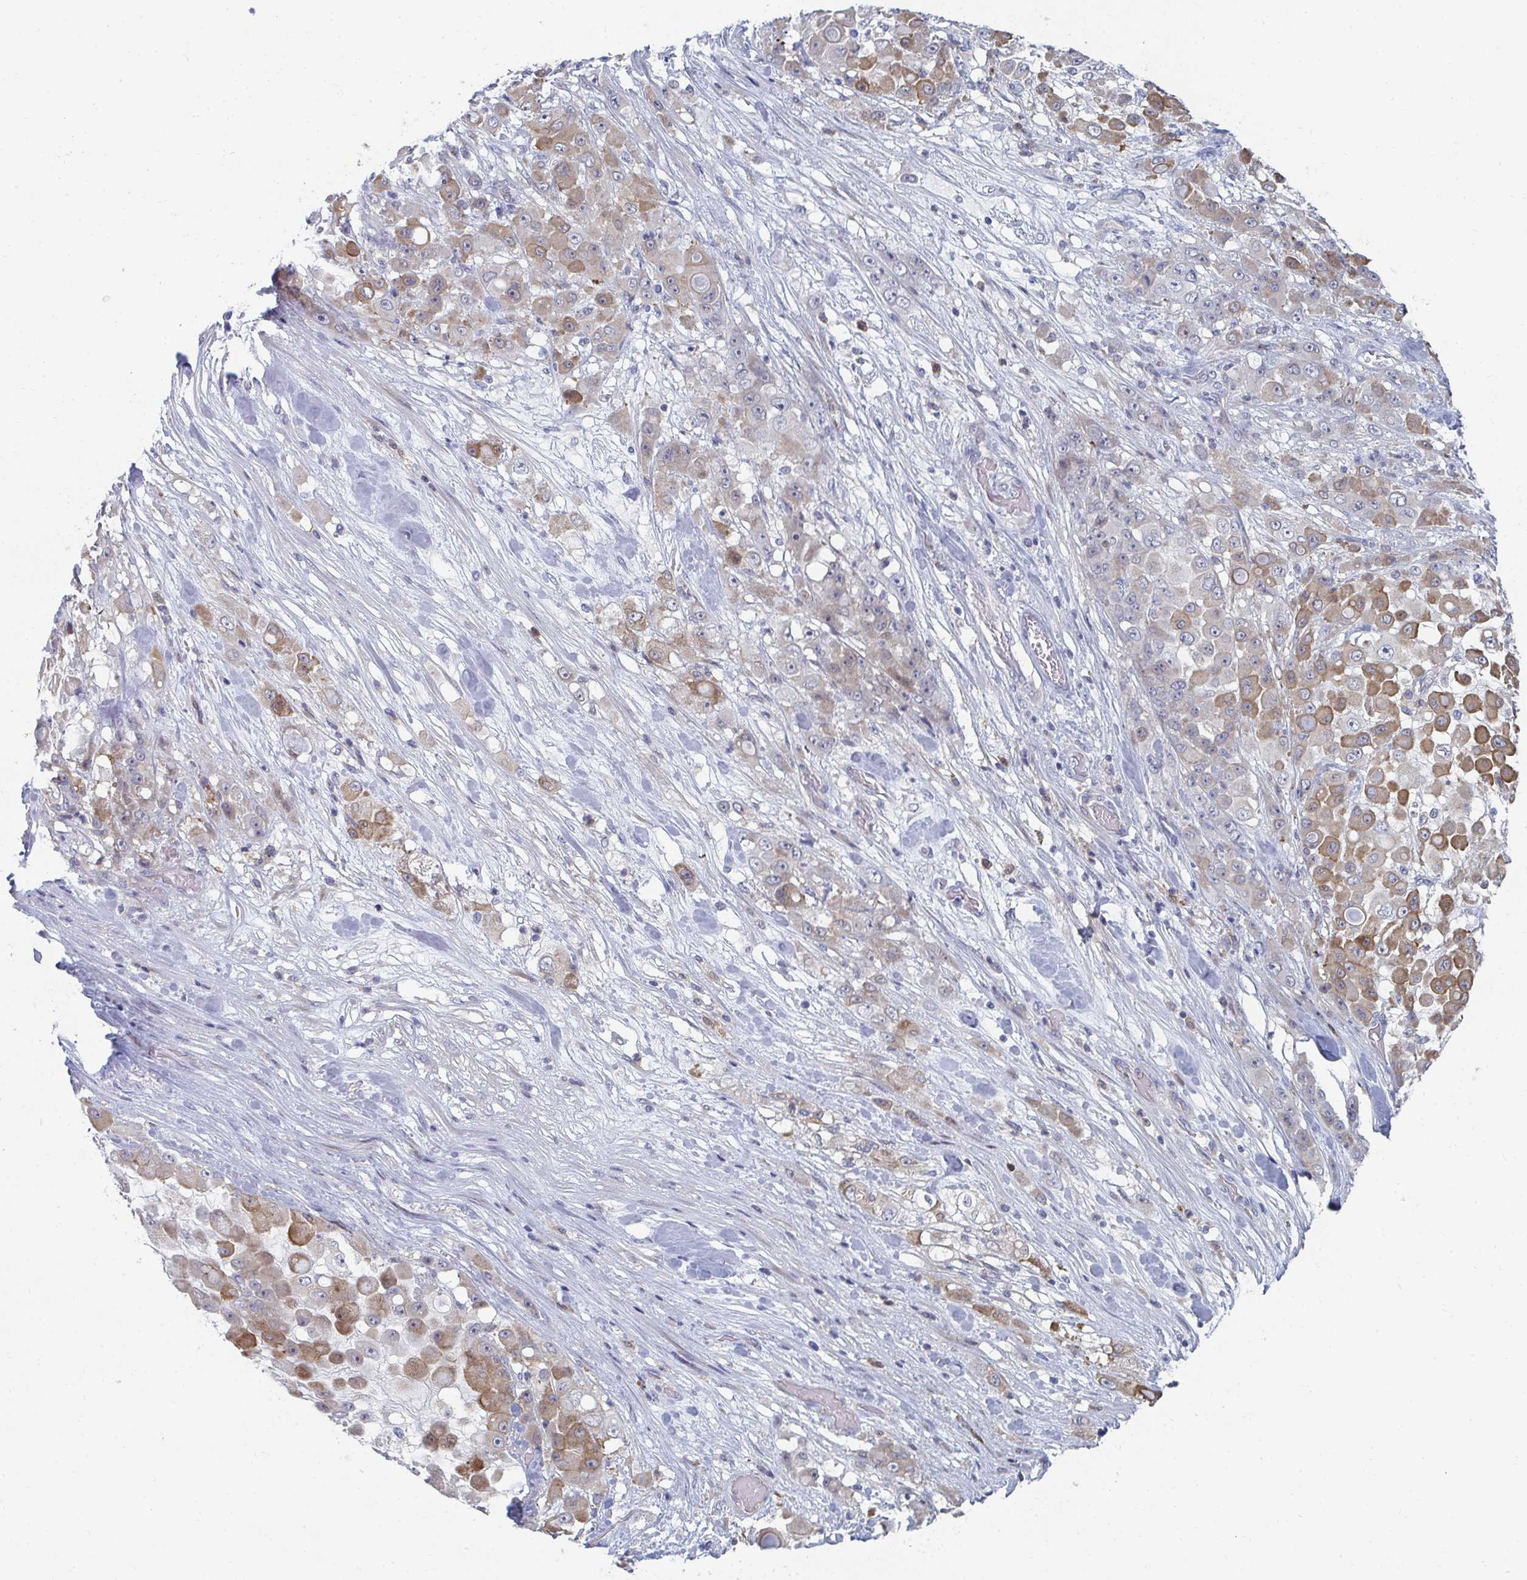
{"staining": {"intensity": "moderate", "quantity": "25%-75%", "location": "cytoplasmic/membranous"}, "tissue": "stomach cancer", "cell_type": "Tumor cells", "image_type": "cancer", "snomed": [{"axis": "morphology", "description": "Adenocarcinoma, NOS"}, {"axis": "topography", "description": "Stomach"}], "caption": "This histopathology image shows immunohistochemistry (IHC) staining of human stomach cancer (adenocarcinoma), with medium moderate cytoplasmic/membranous staining in approximately 25%-75% of tumor cells.", "gene": "PSMG1", "patient": {"sex": "female", "age": 76}}